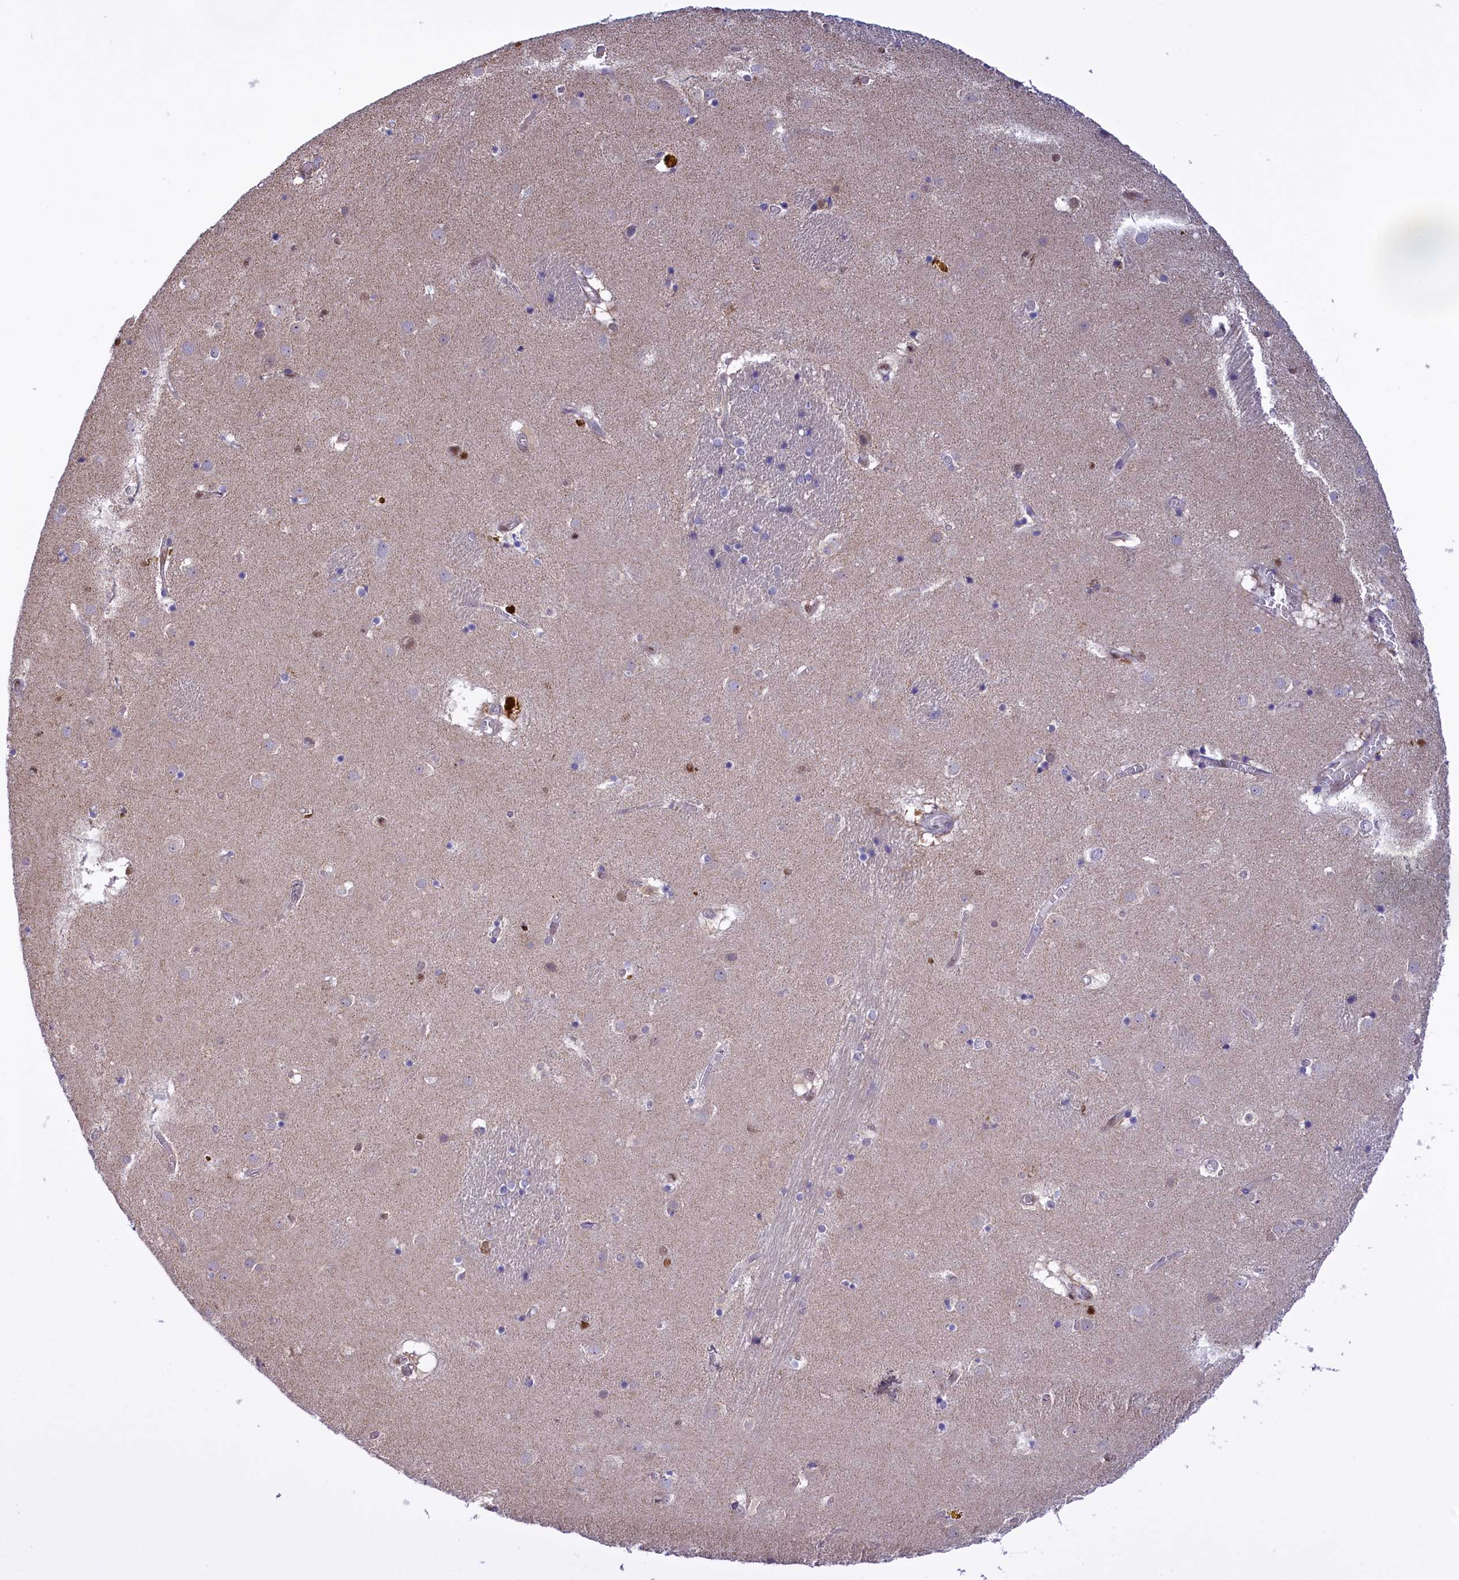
{"staining": {"intensity": "negative", "quantity": "none", "location": "none"}, "tissue": "caudate", "cell_type": "Glial cells", "image_type": "normal", "snomed": [{"axis": "morphology", "description": "Normal tissue, NOS"}, {"axis": "topography", "description": "Lateral ventricle wall"}], "caption": "A photomicrograph of caudate stained for a protein displays no brown staining in glial cells. (DAB (3,3'-diaminobenzidine) IHC visualized using brightfield microscopy, high magnification).", "gene": "IZUMO2", "patient": {"sex": "male", "age": 70}}